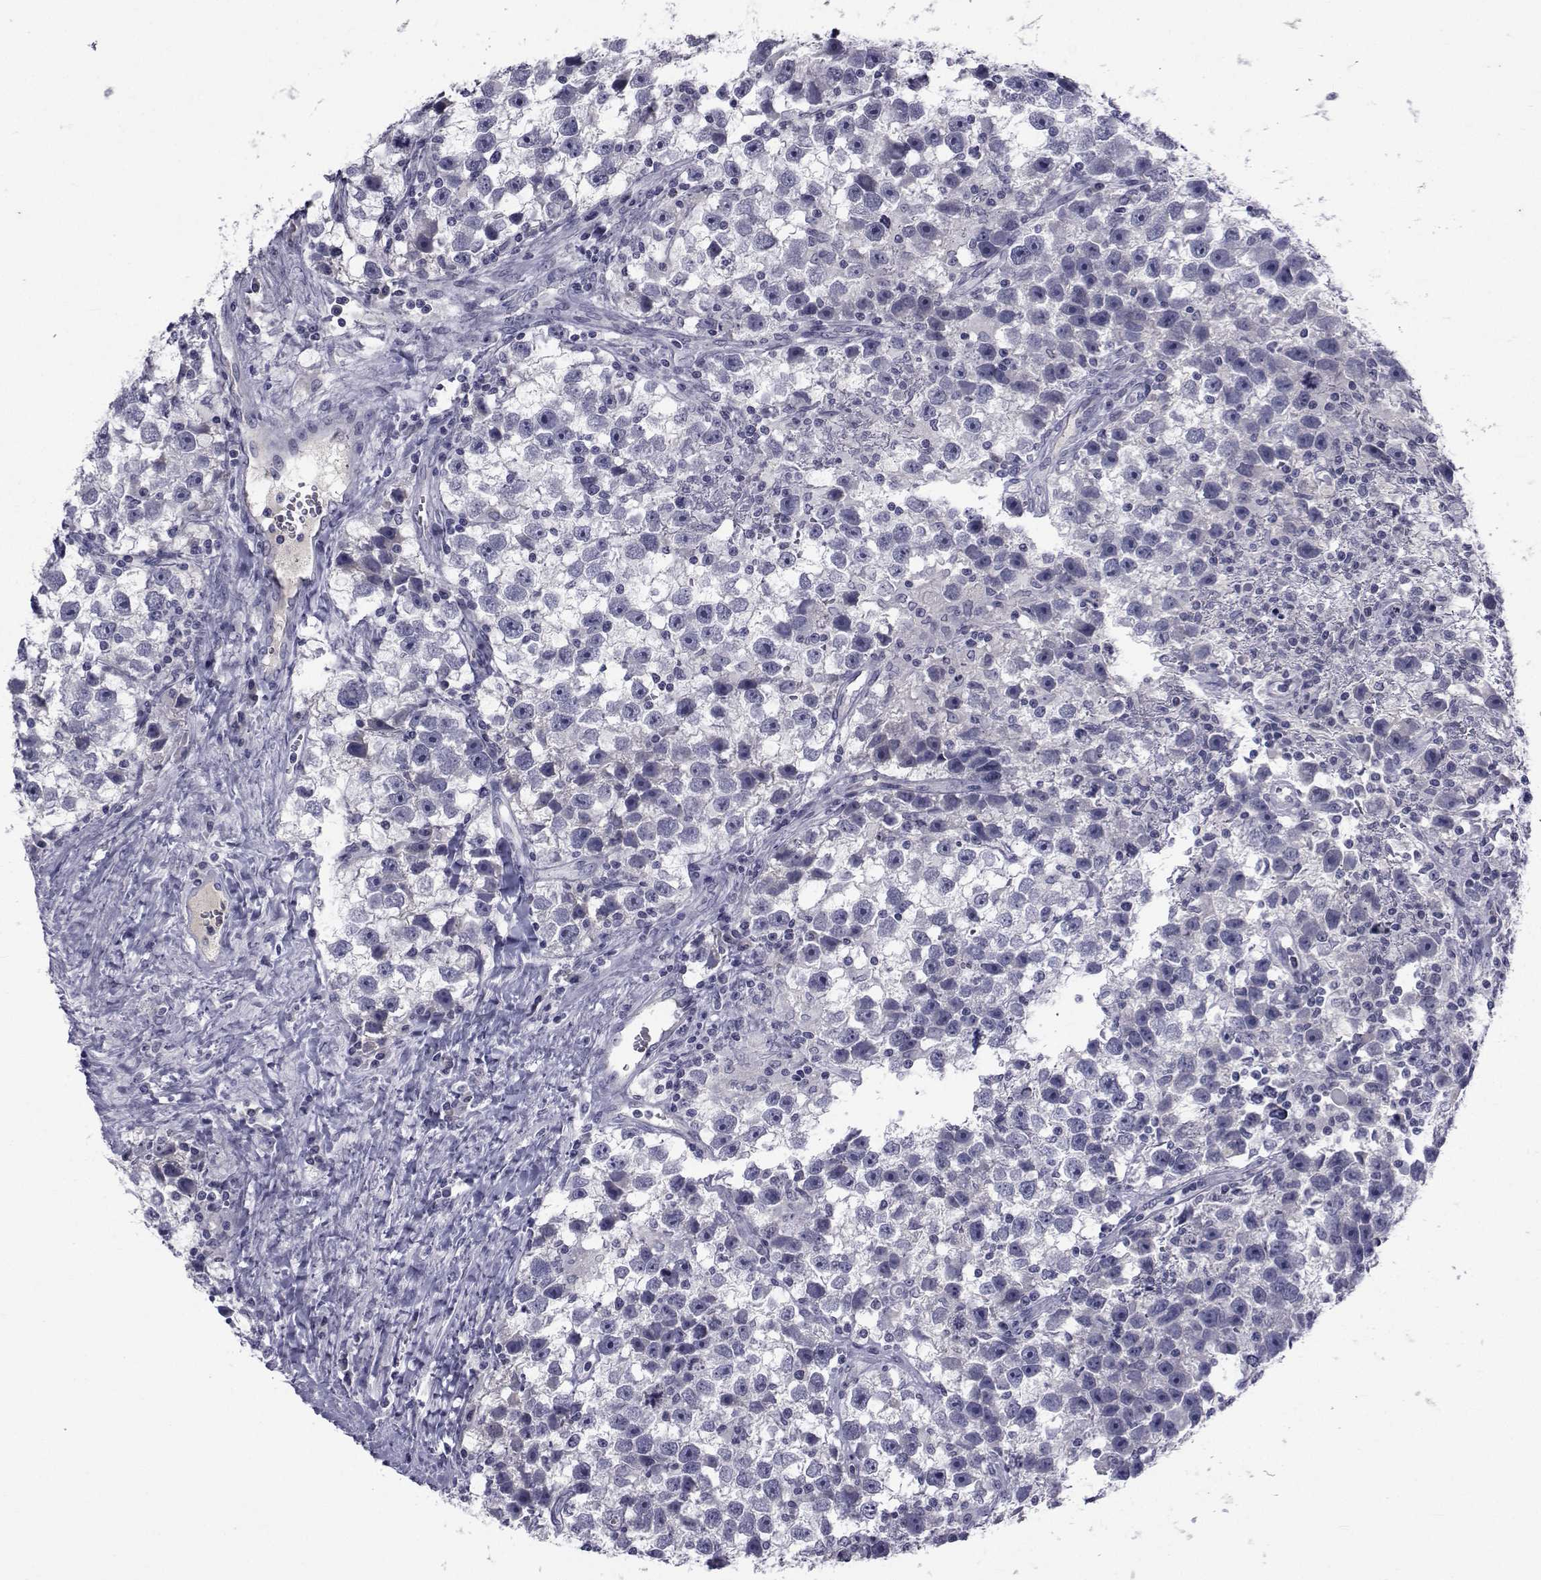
{"staining": {"intensity": "negative", "quantity": "none", "location": "none"}, "tissue": "testis cancer", "cell_type": "Tumor cells", "image_type": "cancer", "snomed": [{"axis": "morphology", "description": "Seminoma, NOS"}, {"axis": "topography", "description": "Testis"}], "caption": "IHC of human testis seminoma demonstrates no staining in tumor cells.", "gene": "PAX2", "patient": {"sex": "male", "age": 43}}